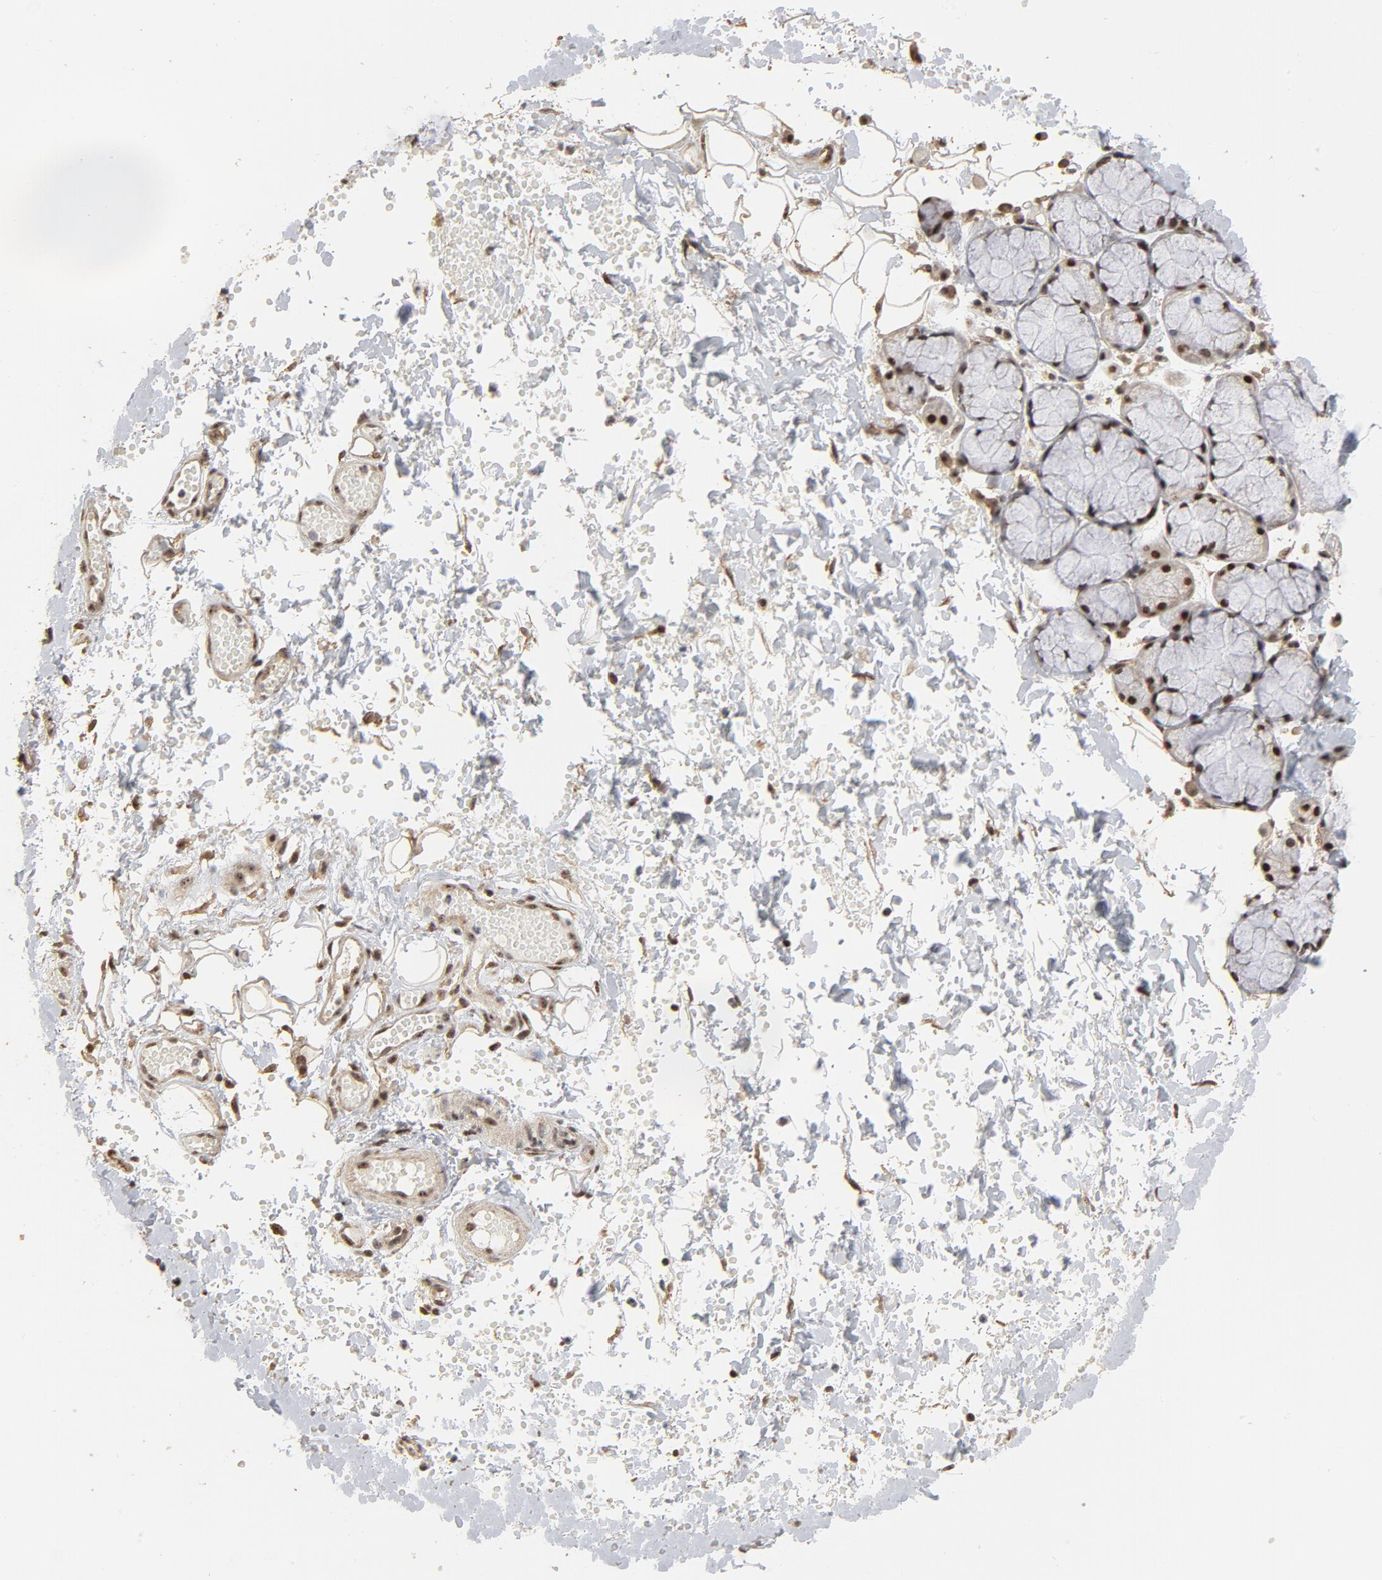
{"staining": {"intensity": "moderate", "quantity": "25%-75%", "location": "cytoplasmic/membranous,nuclear"}, "tissue": "salivary gland", "cell_type": "Glandular cells", "image_type": "normal", "snomed": [{"axis": "morphology", "description": "Normal tissue, NOS"}, {"axis": "topography", "description": "Skeletal muscle"}, {"axis": "topography", "description": "Oral tissue"}, {"axis": "topography", "description": "Salivary gland"}, {"axis": "topography", "description": "Peripheral nerve tissue"}], "caption": "Brown immunohistochemical staining in unremarkable human salivary gland displays moderate cytoplasmic/membranous,nuclear expression in approximately 25%-75% of glandular cells. (IHC, brightfield microscopy, high magnification).", "gene": "TP53RK", "patient": {"sex": "male", "age": 54}}